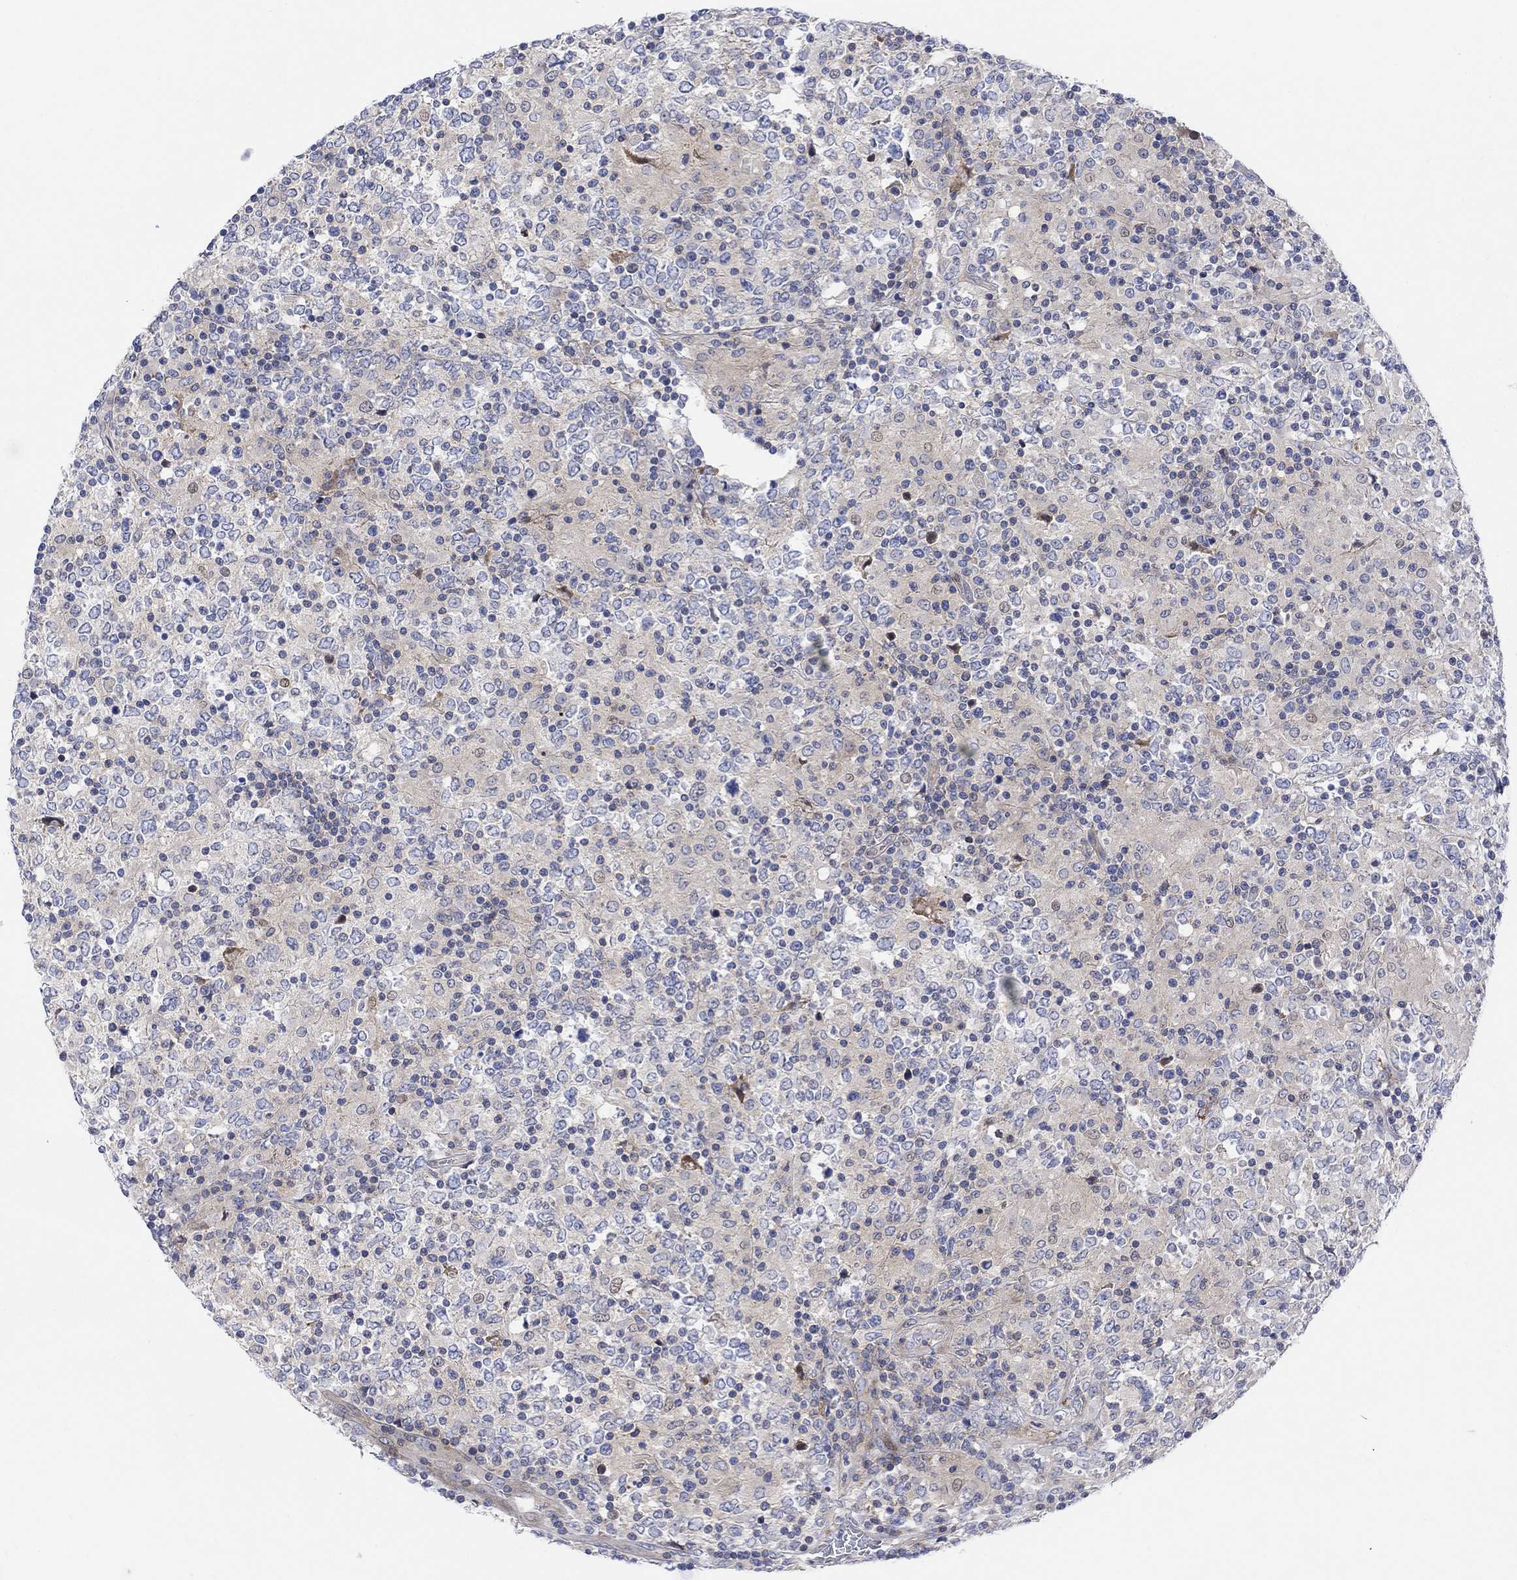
{"staining": {"intensity": "negative", "quantity": "none", "location": "none"}, "tissue": "lymphoma", "cell_type": "Tumor cells", "image_type": "cancer", "snomed": [{"axis": "morphology", "description": "Malignant lymphoma, non-Hodgkin's type, High grade"}, {"axis": "topography", "description": "Lymph node"}], "caption": "Immunohistochemical staining of human lymphoma shows no significant positivity in tumor cells.", "gene": "ARSK", "patient": {"sex": "female", "age": 84}}